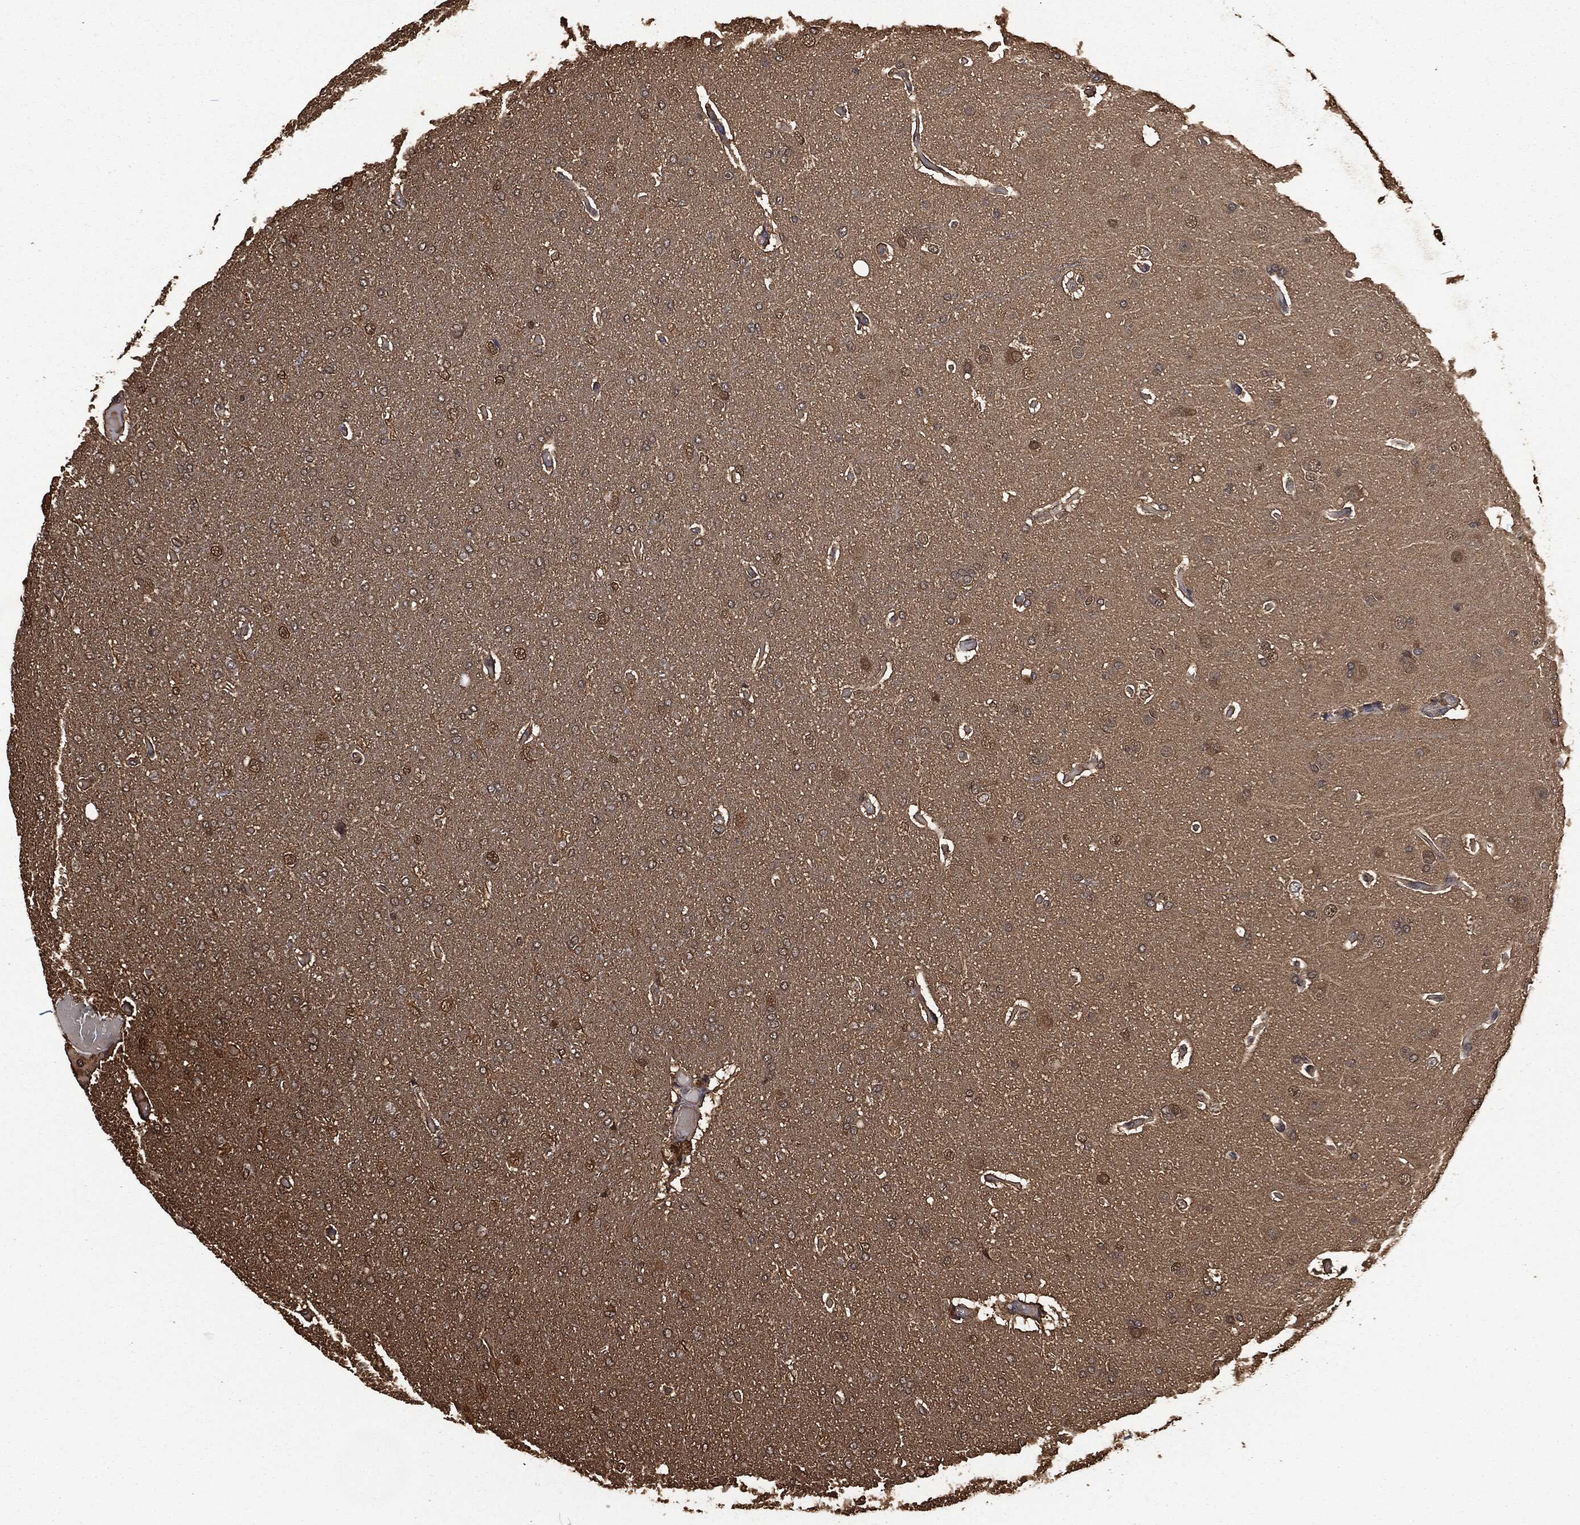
{"staining": {"intensity": "moderate", "quantity": "<25%", "location": "cytoplasmic/membranous,nuclear"}, "tissue": "glioma", "cell_type": "Tumor cells", "image_type": "cancer", "snomed": [{"axis": "morphology", "description": "Glioma, malignant, Low grade"}, {"axis": "topography", "description": "Brain"}], "caption": "There is low levels of moderate cytoplasmic/membranous and nuclear positivity in tumor cells of malignant low-grade glioma, as demonstrated by immunohistochemical staining (brown color).", "gene": "PRDX4", "patient": {"sex": "male", "age": 41}}